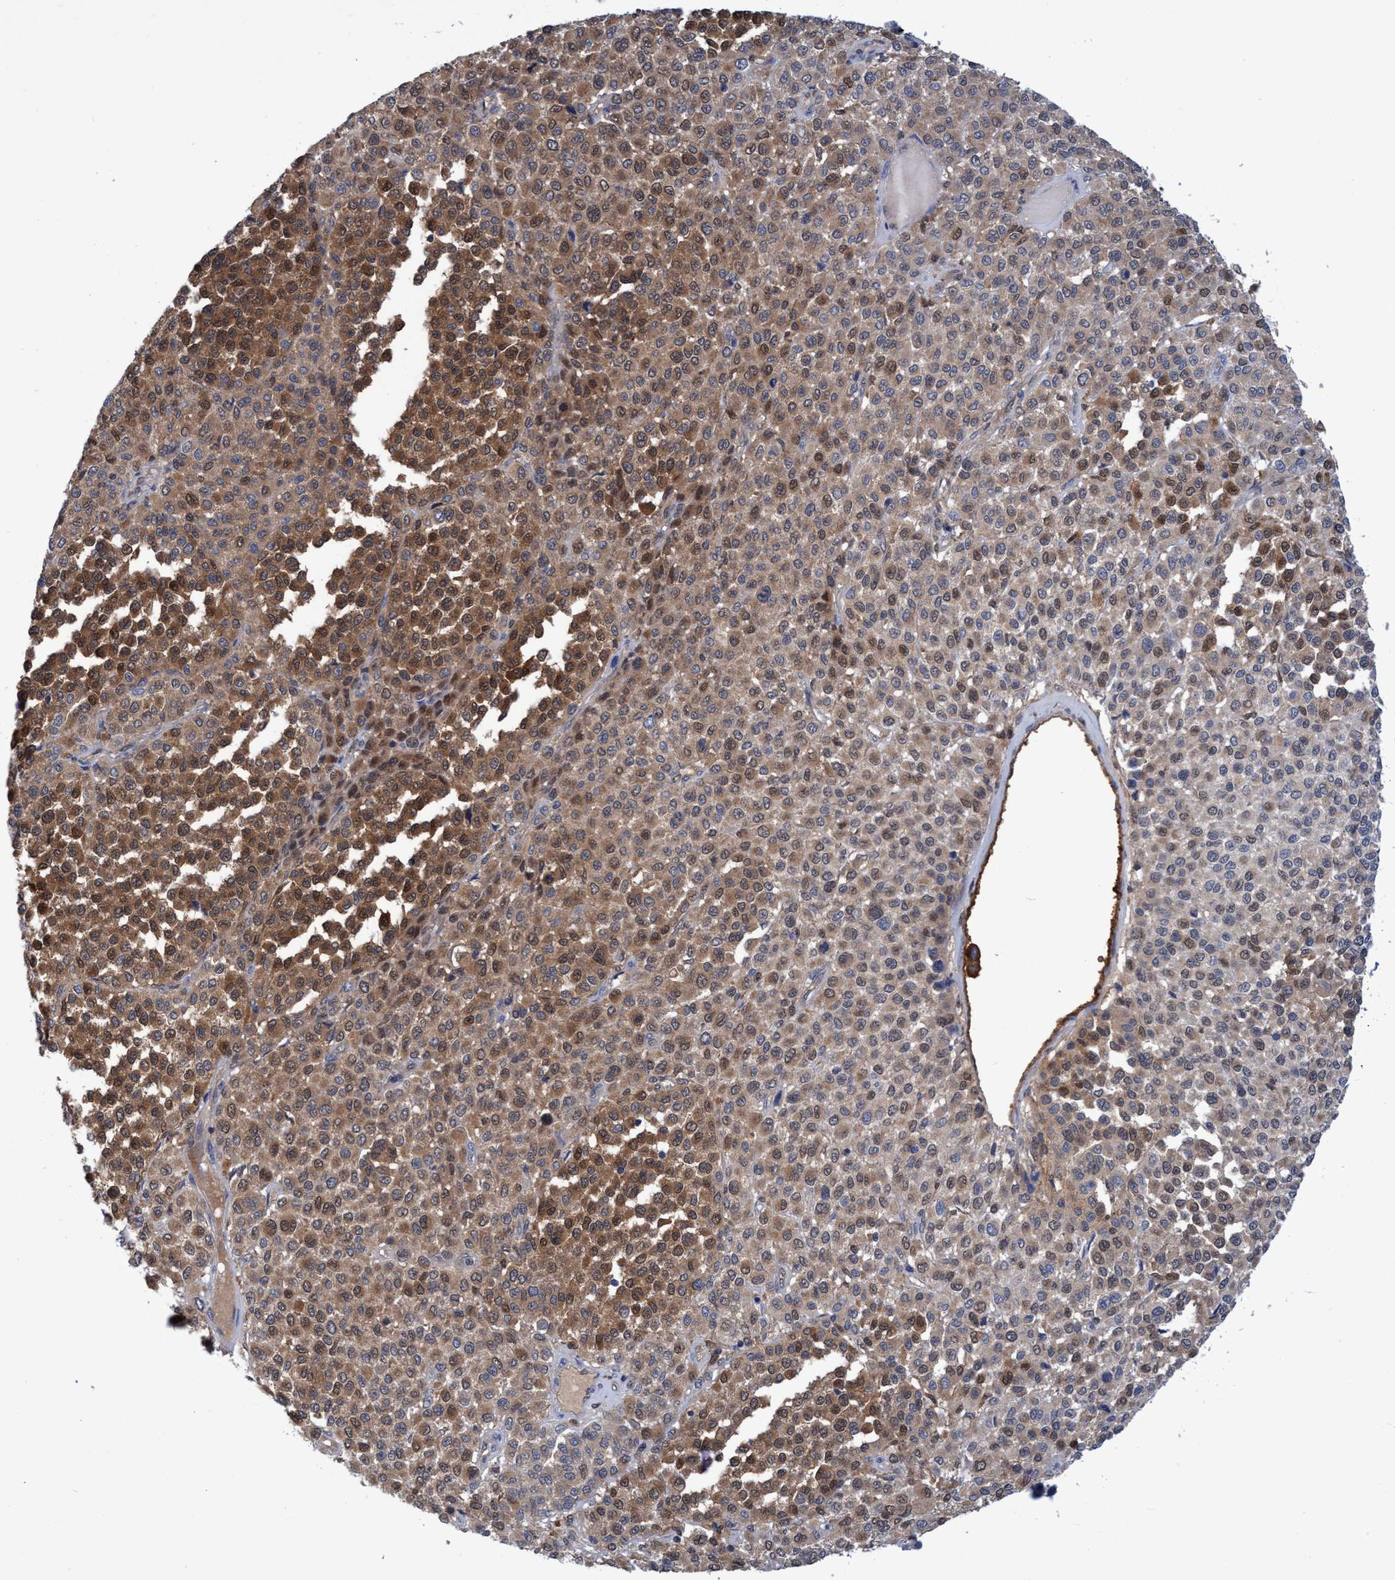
{"staining": {"intensity": "moderate", "quantity": ">75%", "location": "cytoplasmic/membranous"}, "tissue": "melanoma", "cell_type": "Tumor cells", "image_type": "cancer", "snomed": [{"axis": "morphology", "description": "Malignant melanoma, Metastatic site"}, {"axis": "topography", "description": "Pancreas"}], "caption": "Immunohistochemical staining of human malignant melanoma (metastatic site) reveals moderate cytoplasmic/membranous protein staining in approximately >75% of tumor cells. (Brightfield microscopy of DAB IHC at high magnification).", "gene": "PNPO", "patient": {"sex": "female", "age": 30}}